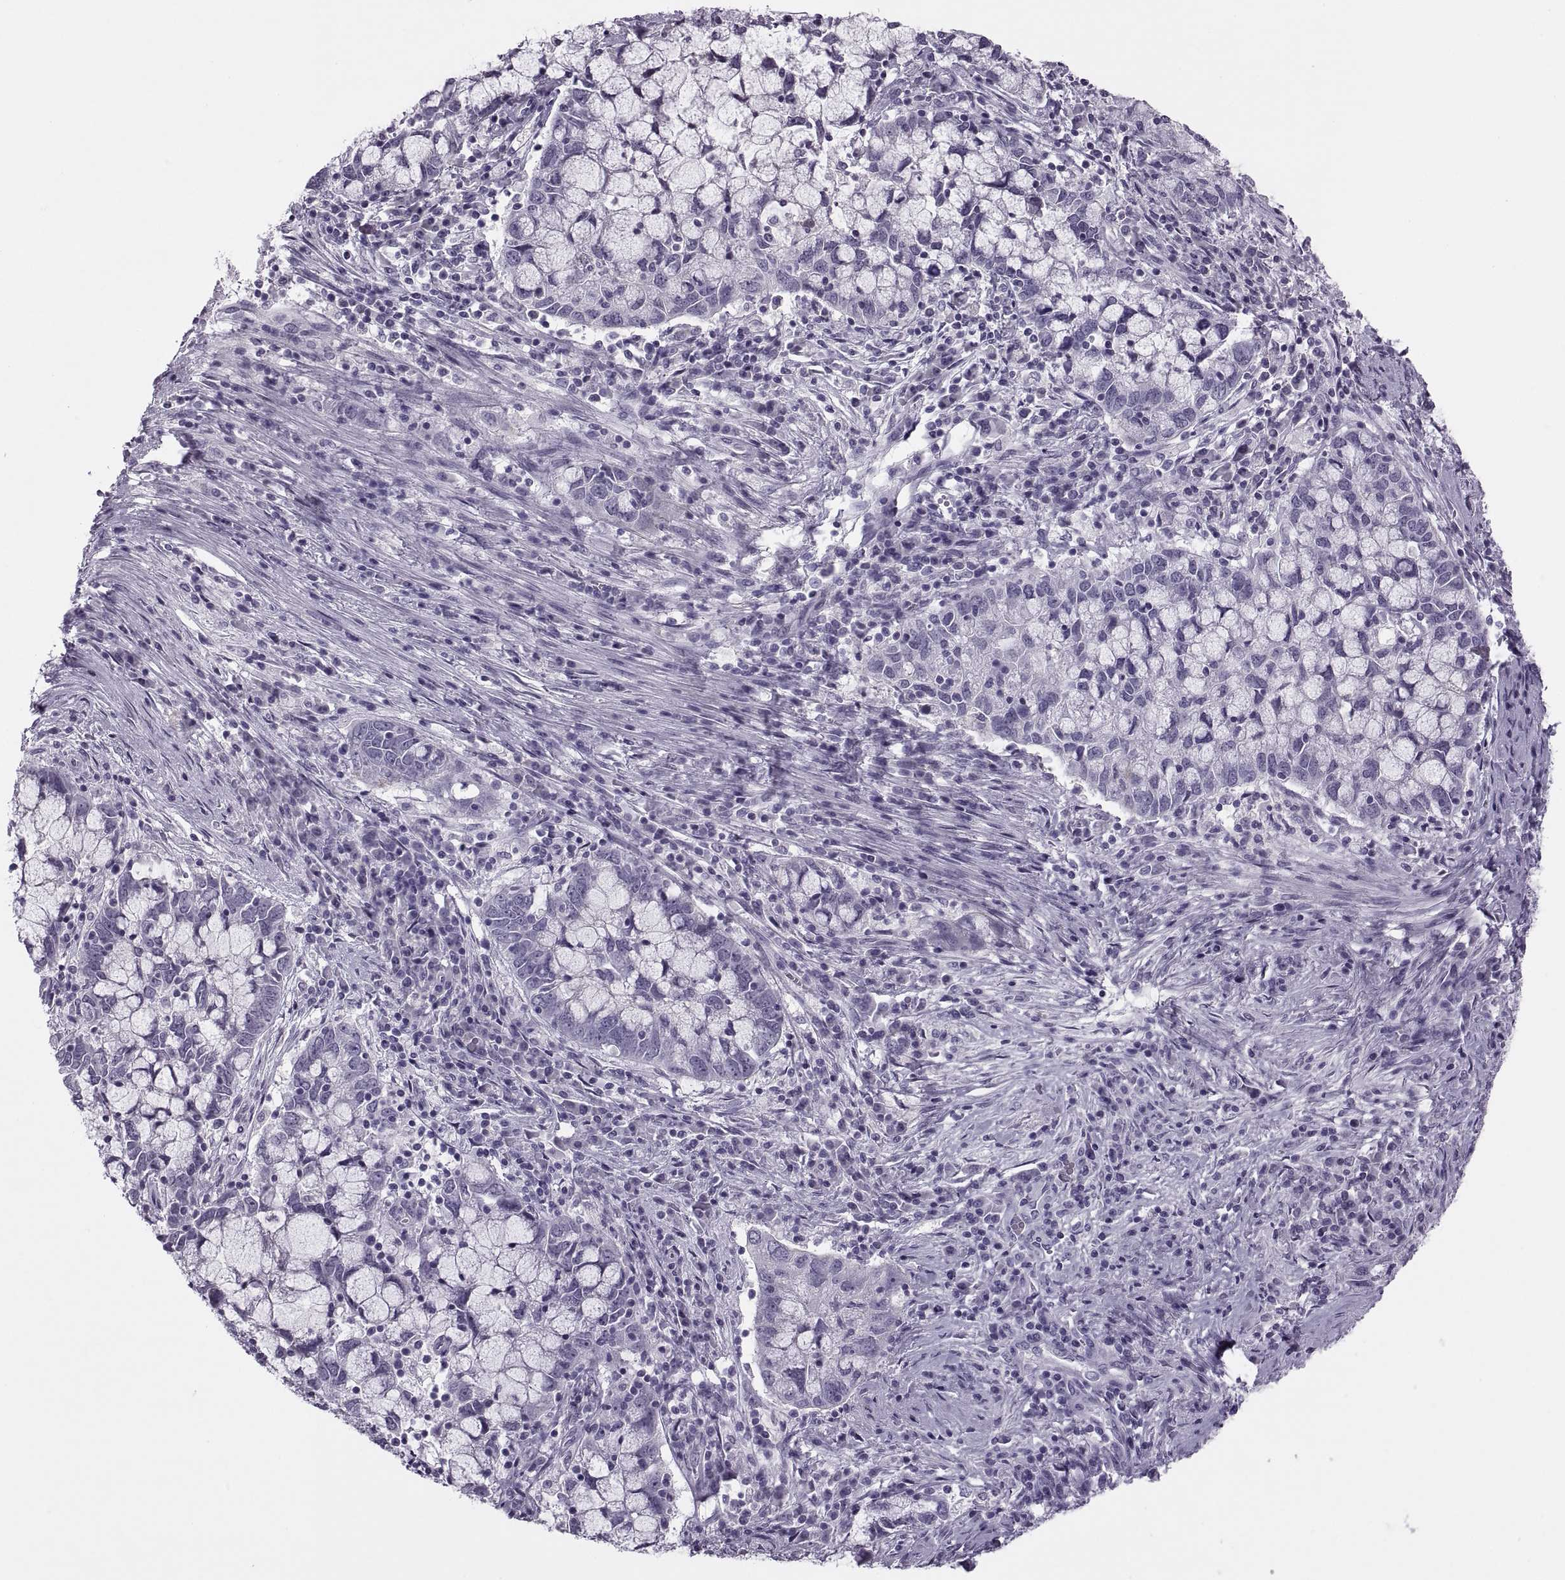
{"staining": {"intensity": "negative", "quantity": "none", "location": "none"}, "tissue": "cervical cancer", "cell_type": "Tumor cells", "image_type": "cancer", "snomed": [{"axis": "morphology", "description": "Adenocarcinoma, NOS"}, {"axis": "topography", "description": "Cervix"}], "caption": "Tumor cells show no significant staining in cervical cancer (adenocarcinoma).", "gene": "SYNGR4", "patient": {"sex": "female", "age": 40}}